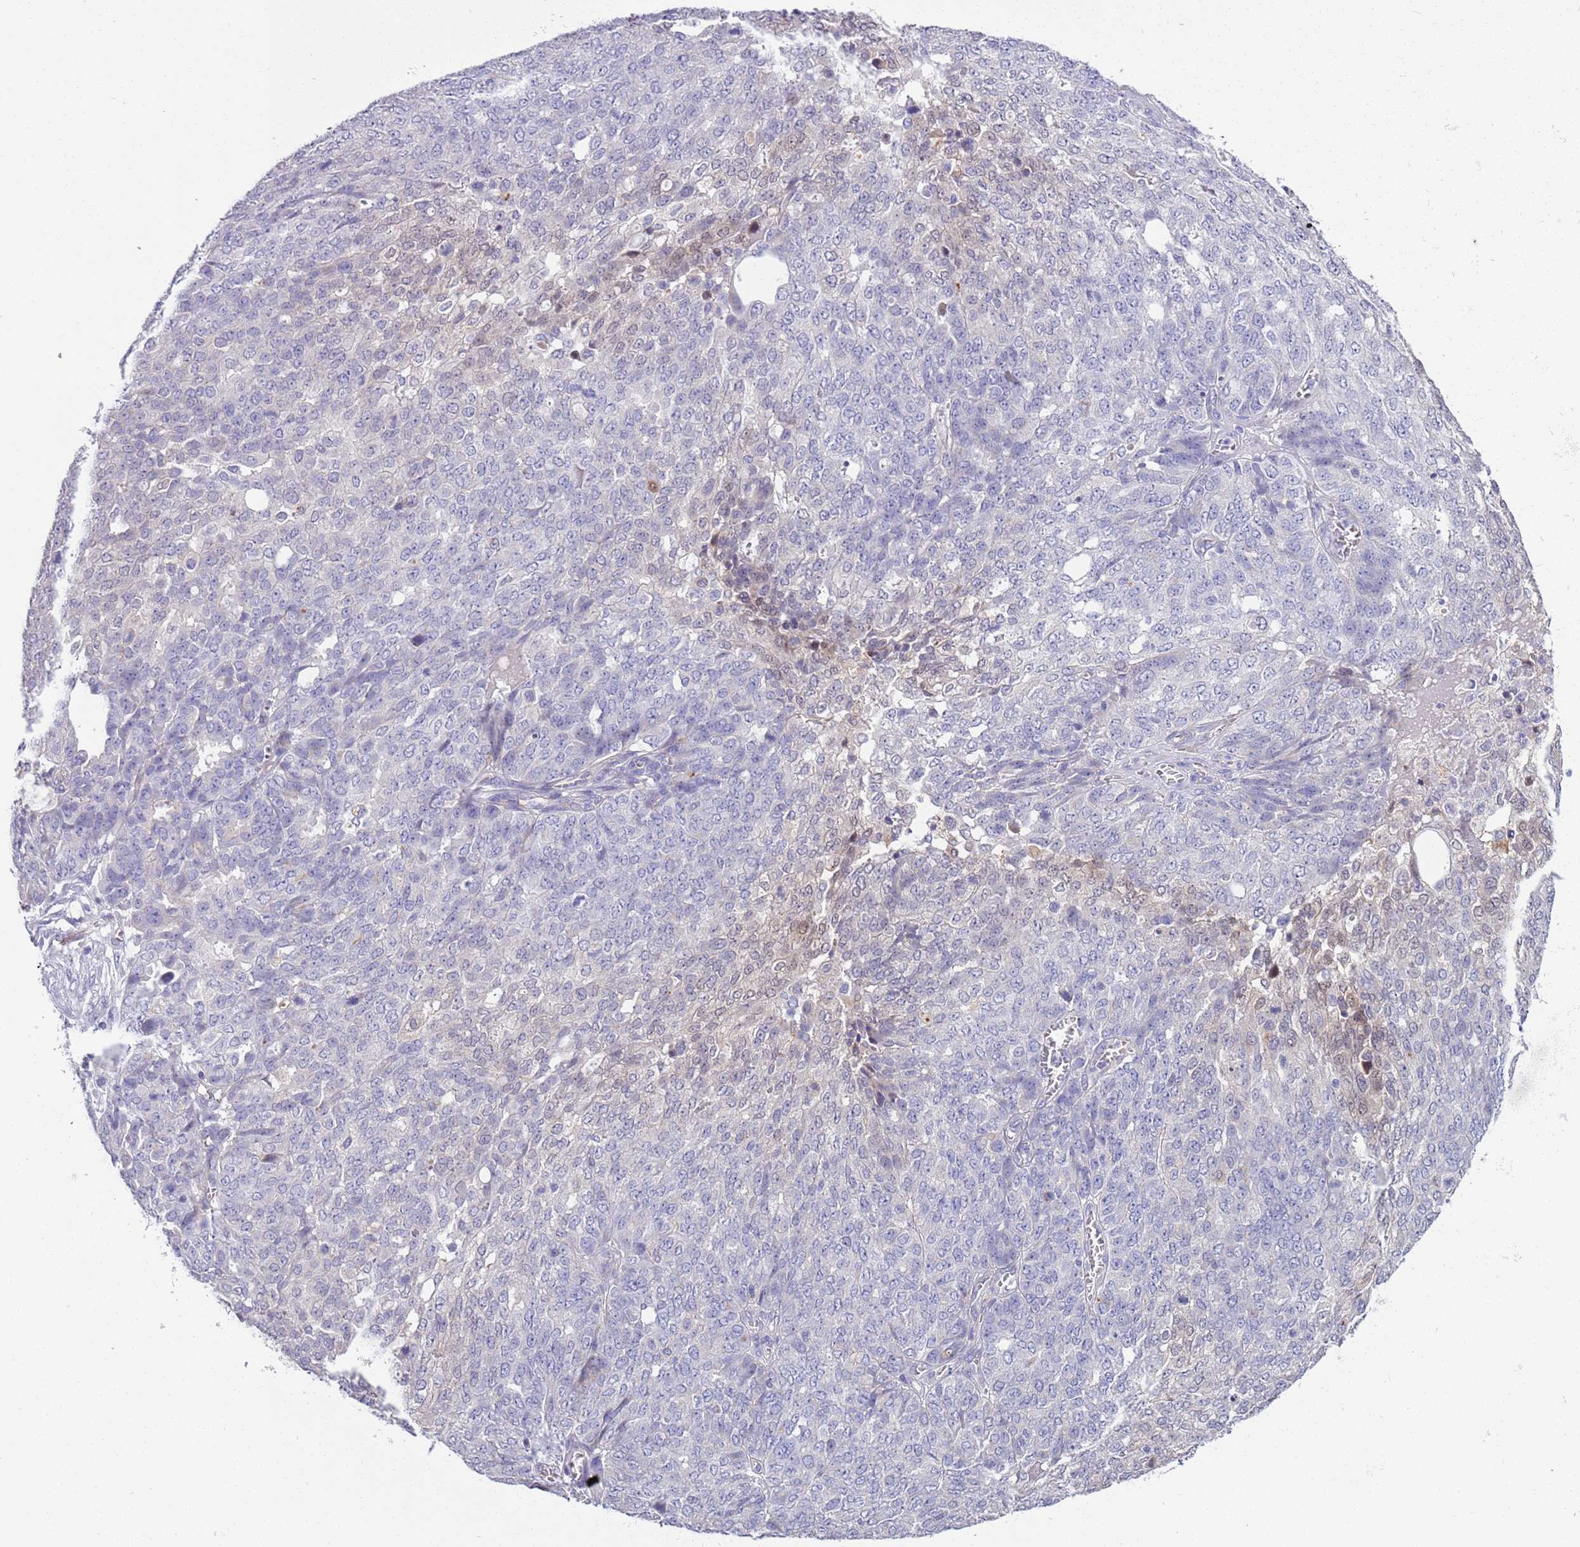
{"staining": {"intensity": "negative", "quantity": "none", "location": "none"}, "tissue": "ovarian cancer", "cell_type": "Tumor cells", "image_type": "cancer", "snomed": [{"axis": "morphology", "description": "Cystadenocarcinoma, serous, NOS"}, {"axis": "topography", "description": "Soft tissue"}, {"axis": "topography", "description": "Ovary"}], "caption": "DAB immunohistochemical staining of human ovarian serous cystadenocarcinoma exhibits no significant positivity in tumor cells. Nuclei are stained in blue.", "gene": "BRMS1L", "patient": {"sex": "female", "age": 57}}